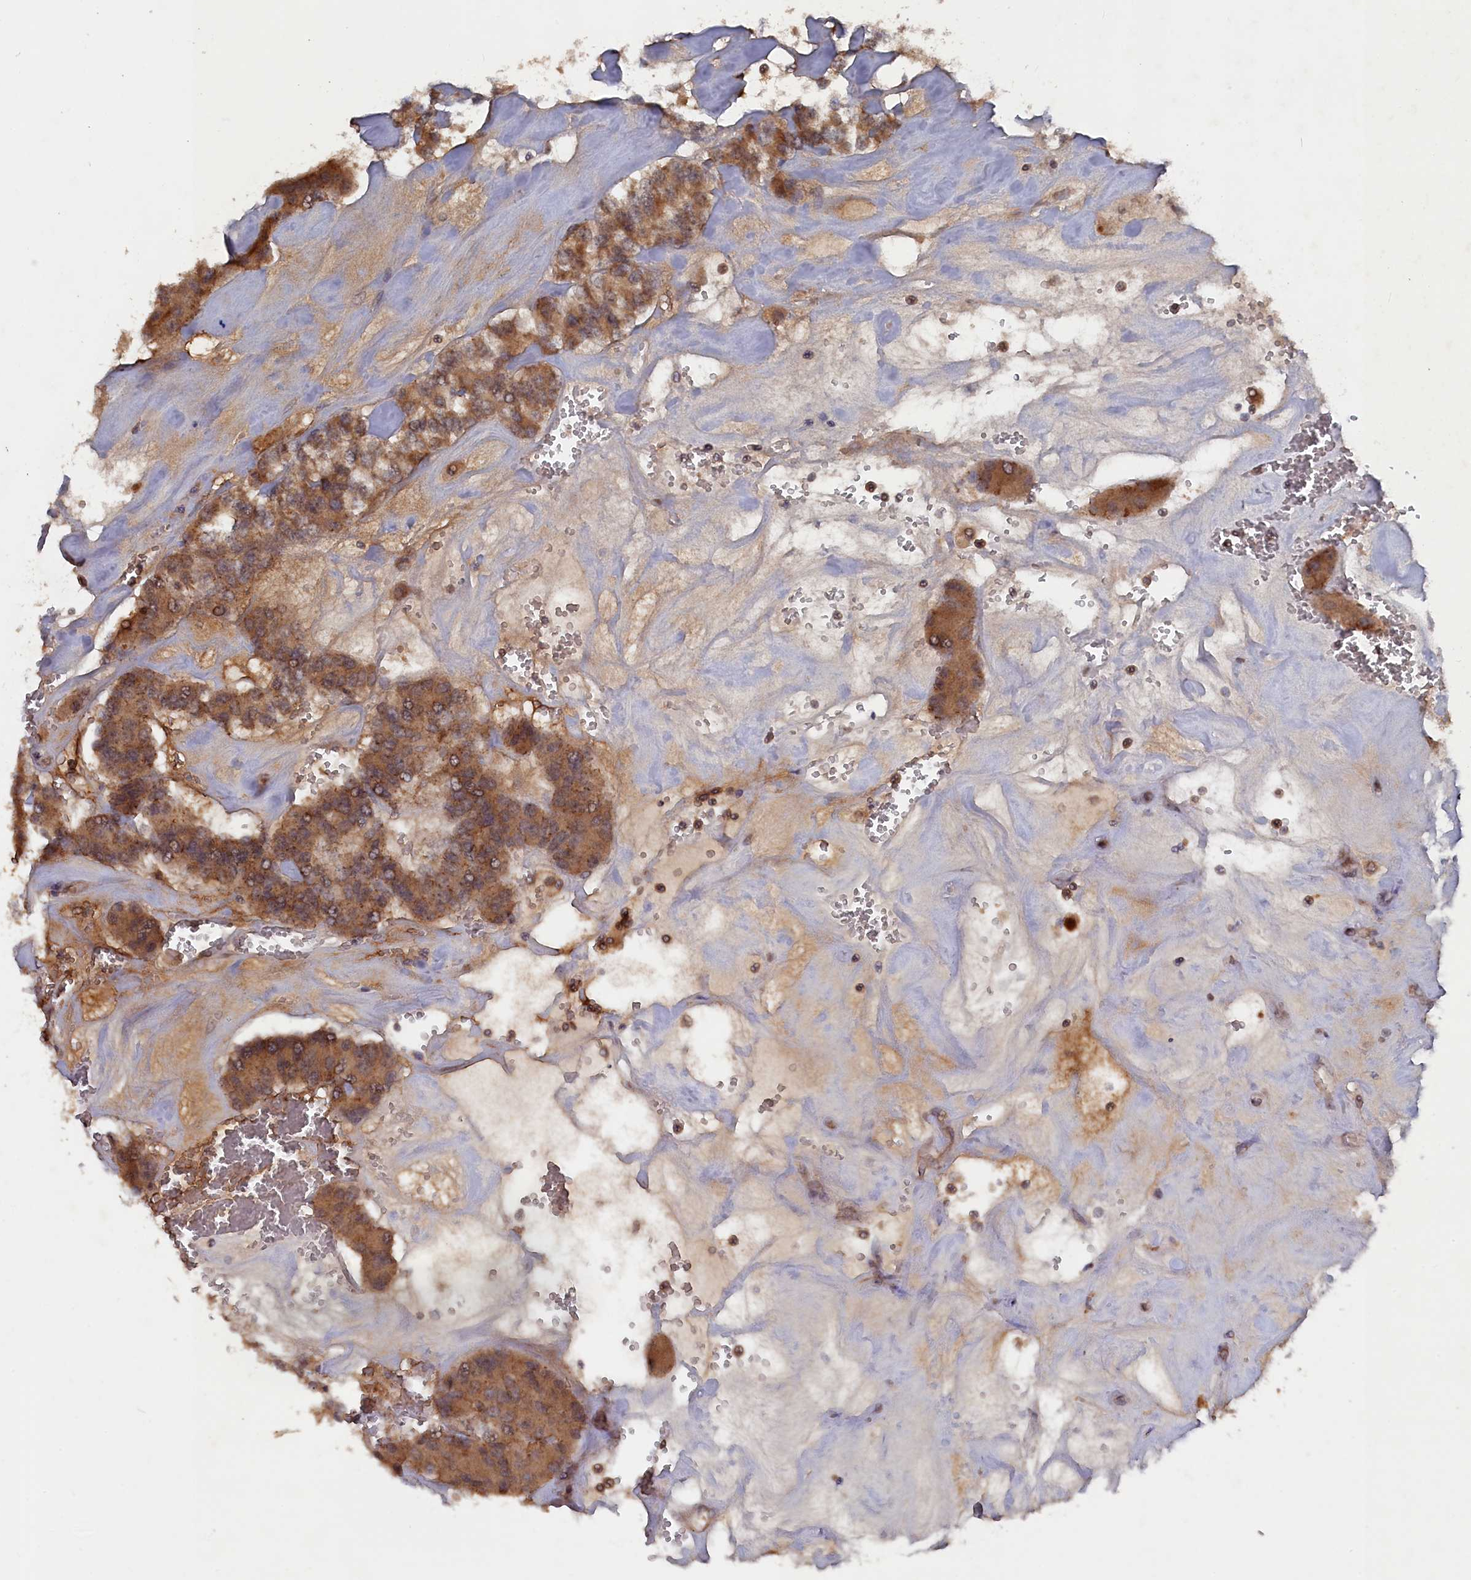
{"staining": {"intensity": "moderate", "quantity": ">75%", "location": "cytoplasmic/membranous"}, "tissue": "carcinoid", "cell_type": "Tumor cells", "image_type": "cancer", "snomed": [{"axis": "morphology", "description": "Carcinoid, malignant, NOS"}, {"axis": "topography", "description": "Pancreas"}], "caption": "Carcinoid (malignant) stained with immunohistochemistry (IHC) demonstrates moderate cytoplasmic/membranous staining in approximately >75% of tumor cells.", "gene": "TMC5", "patient": {"sex": "male", "age": 41}}